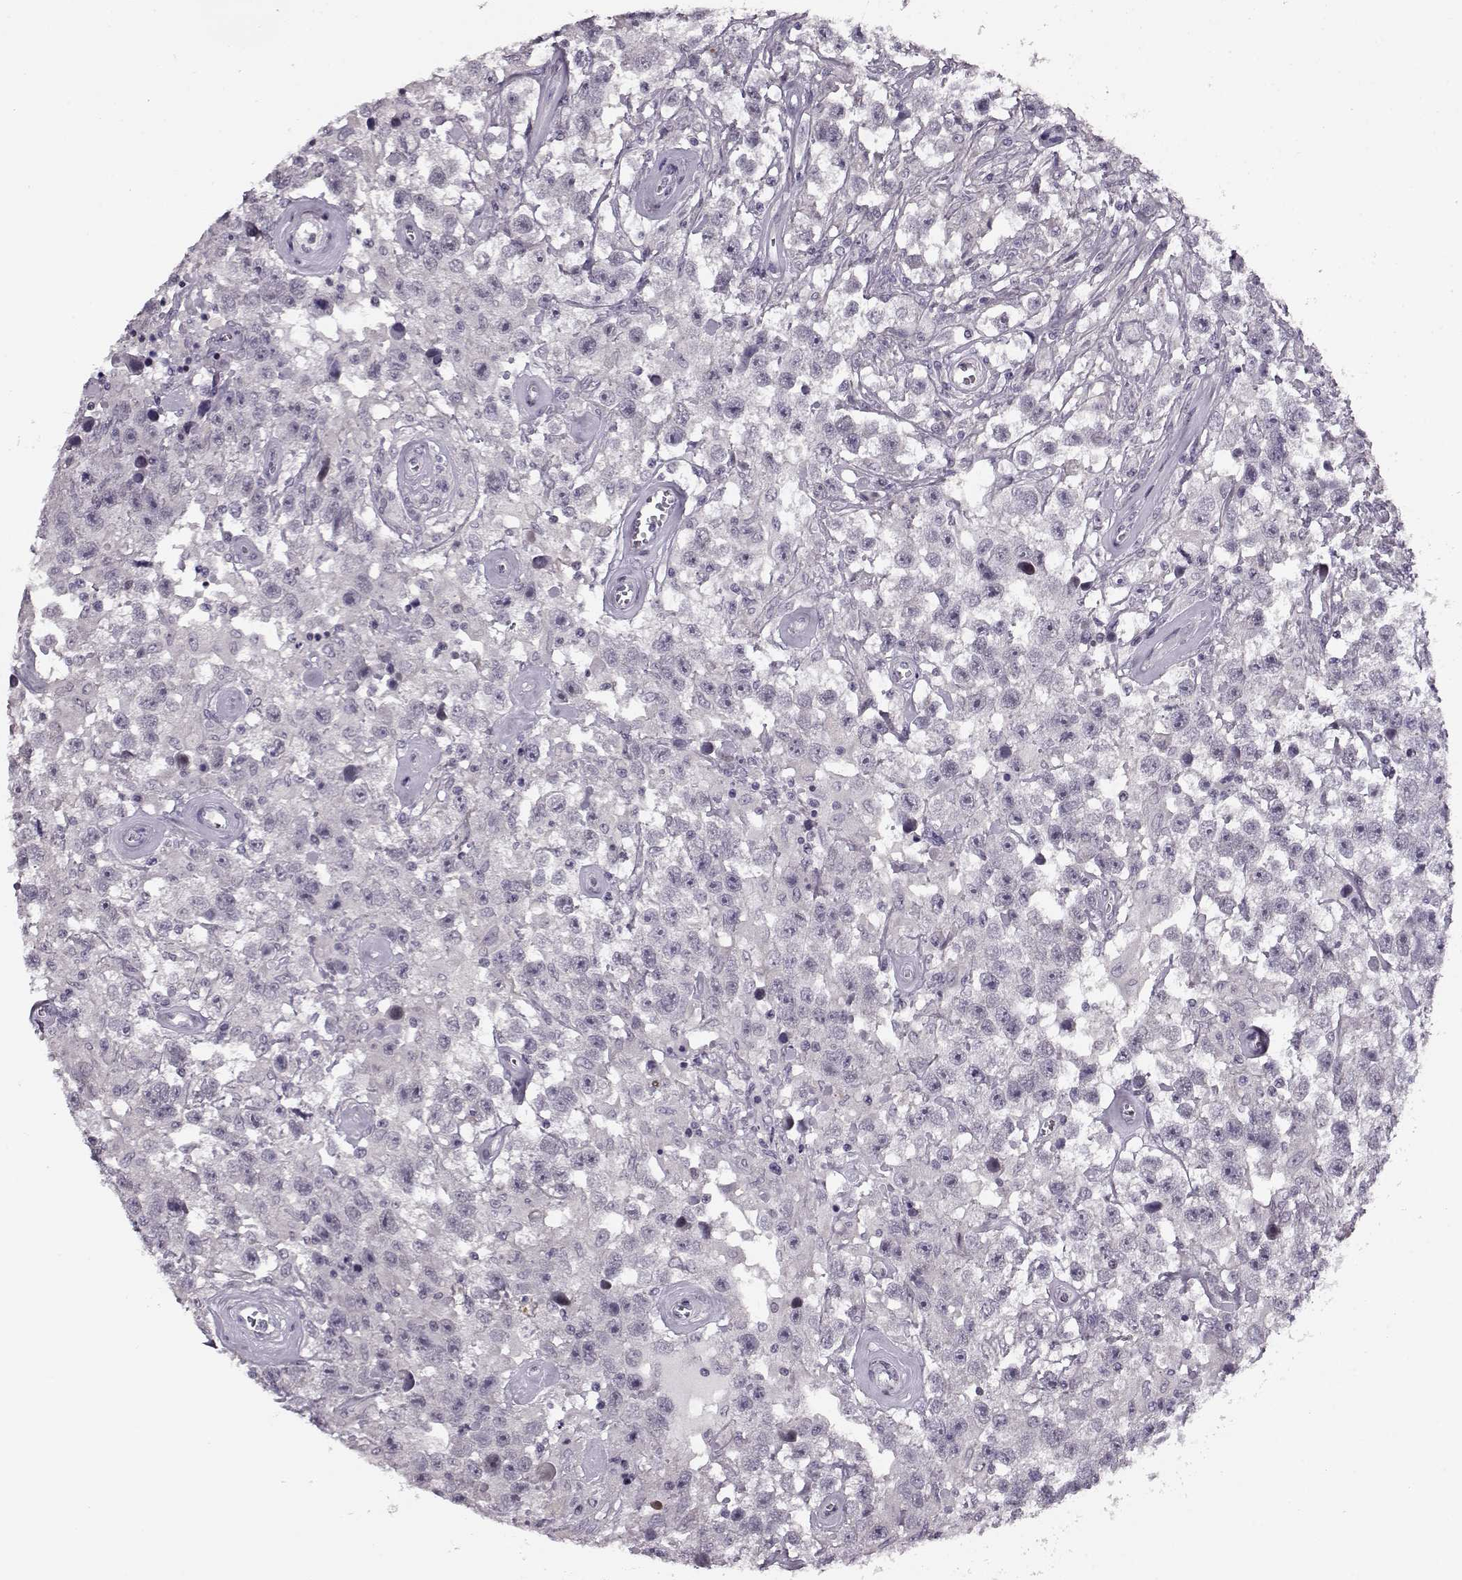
{"staining": {"intensity": "negative", "quantity": "none", "location": "none"}, "tissue": "testis cancer", "cell_type": "Tumor cells", "image_type": "cancer", "snomed": [{"axis": "morphology", "description": "Seminoma, NOS"}, {"axis": "topography", "description": "Testis"}], "caption": "Tumor cells show no significant expression in testis cancer (seminoma). (Stains: DAB (3,3'-diaminobenzidine) immunohistochemistry with hematoxylin counter stain, Microscopy: brightfield microscopy at high magnification).", "gene": "RP1L1", "patient": {"sex": "male", "age": 43}}